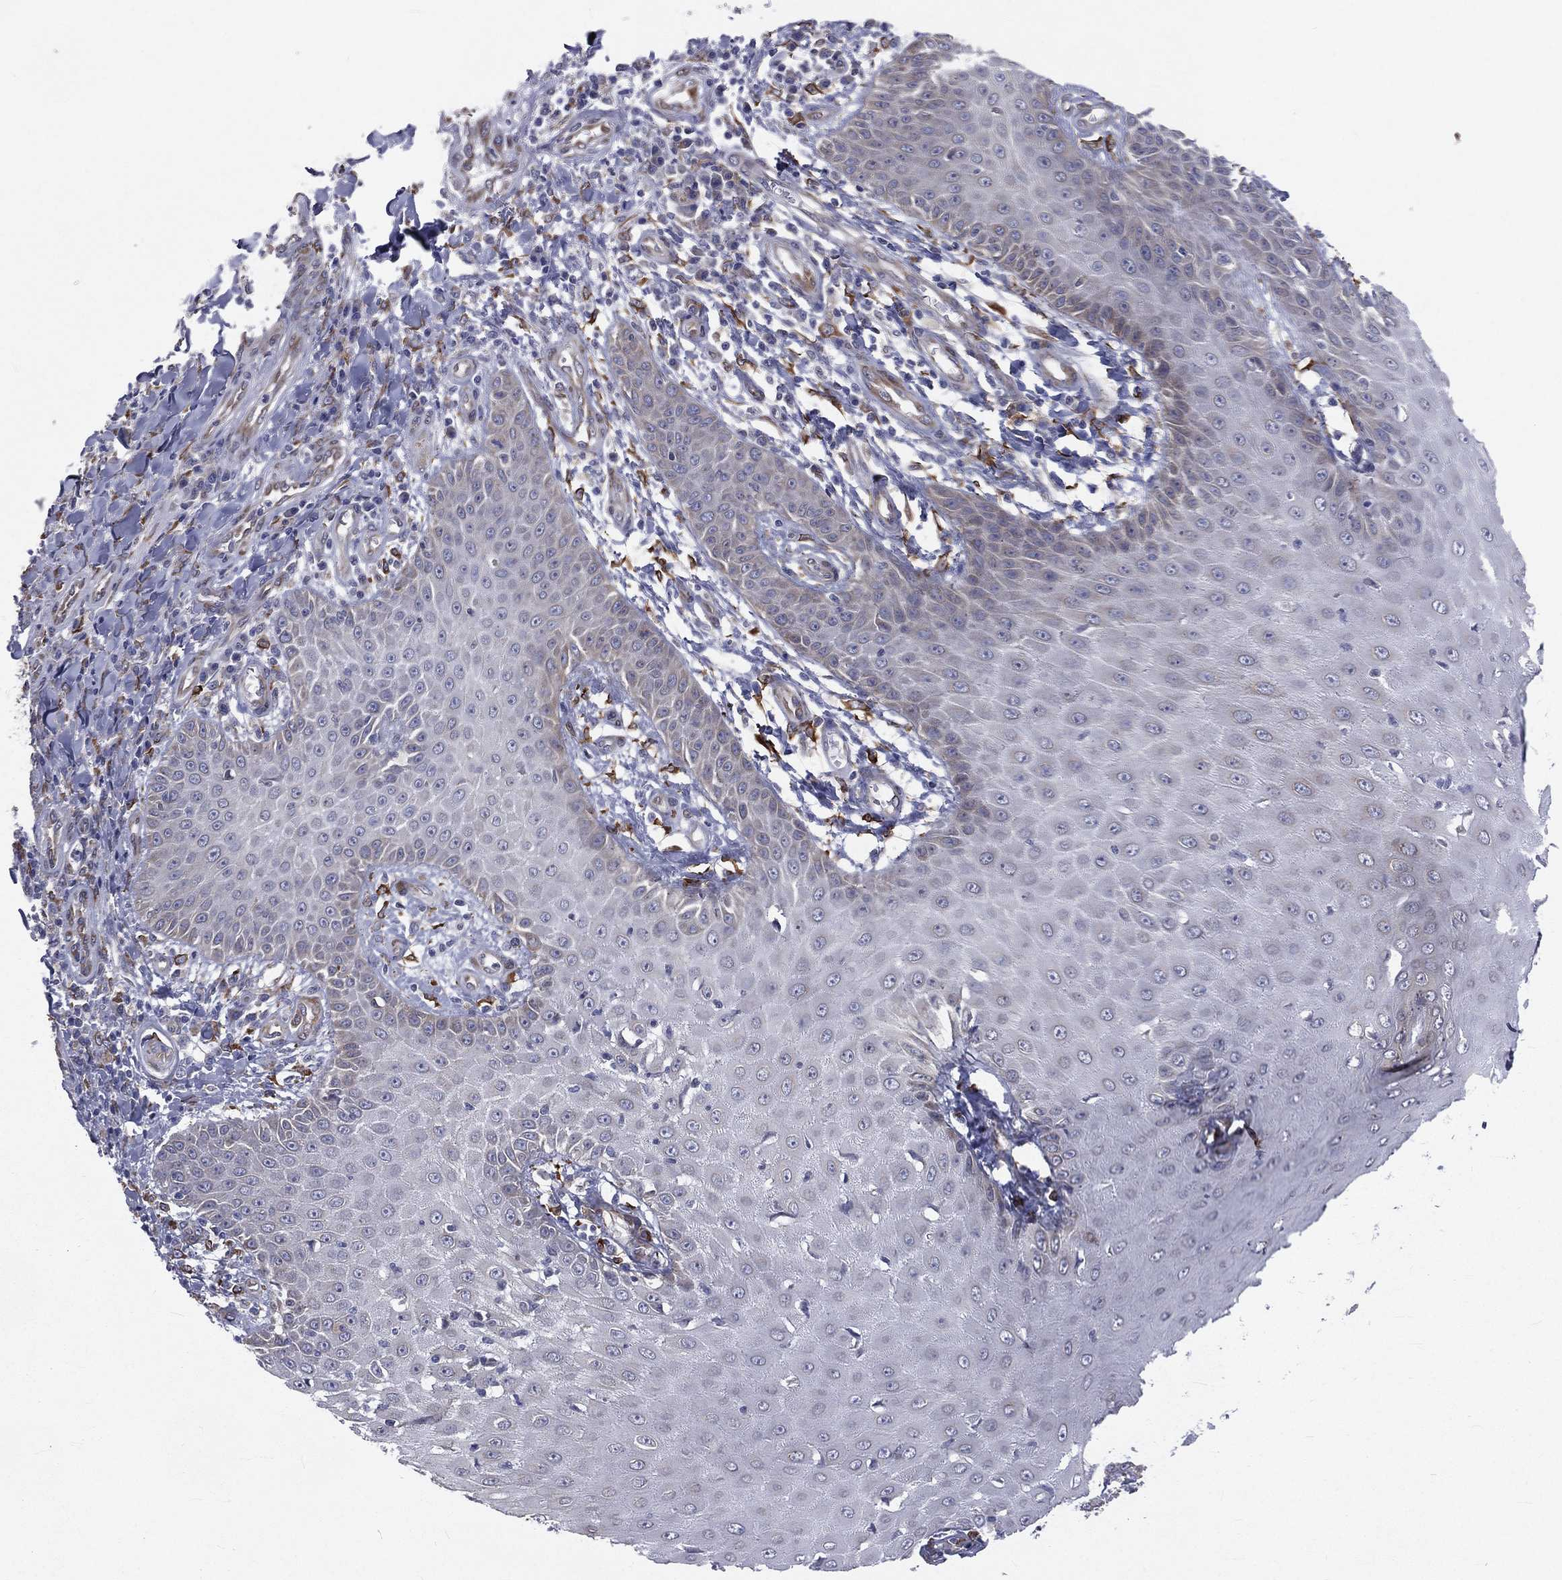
{"staining": {"intensity": "negative", "quantity": "none", "location": "none"}, "tissue": "skin cancer", "cell_type": "Tumor cells", "image_type": "cancer", "snomed": [{"axis": "morphology", "description": "Squamous cell carcinoma, NOS"}, {"axis": "topography", "description": "Skin"}], "caption": "Tumor cells show no significant protein staining in squamous cell carcinoma (skin).", "gene": "PGRMC1", "patient": {"sex": "male", "age": 70}}